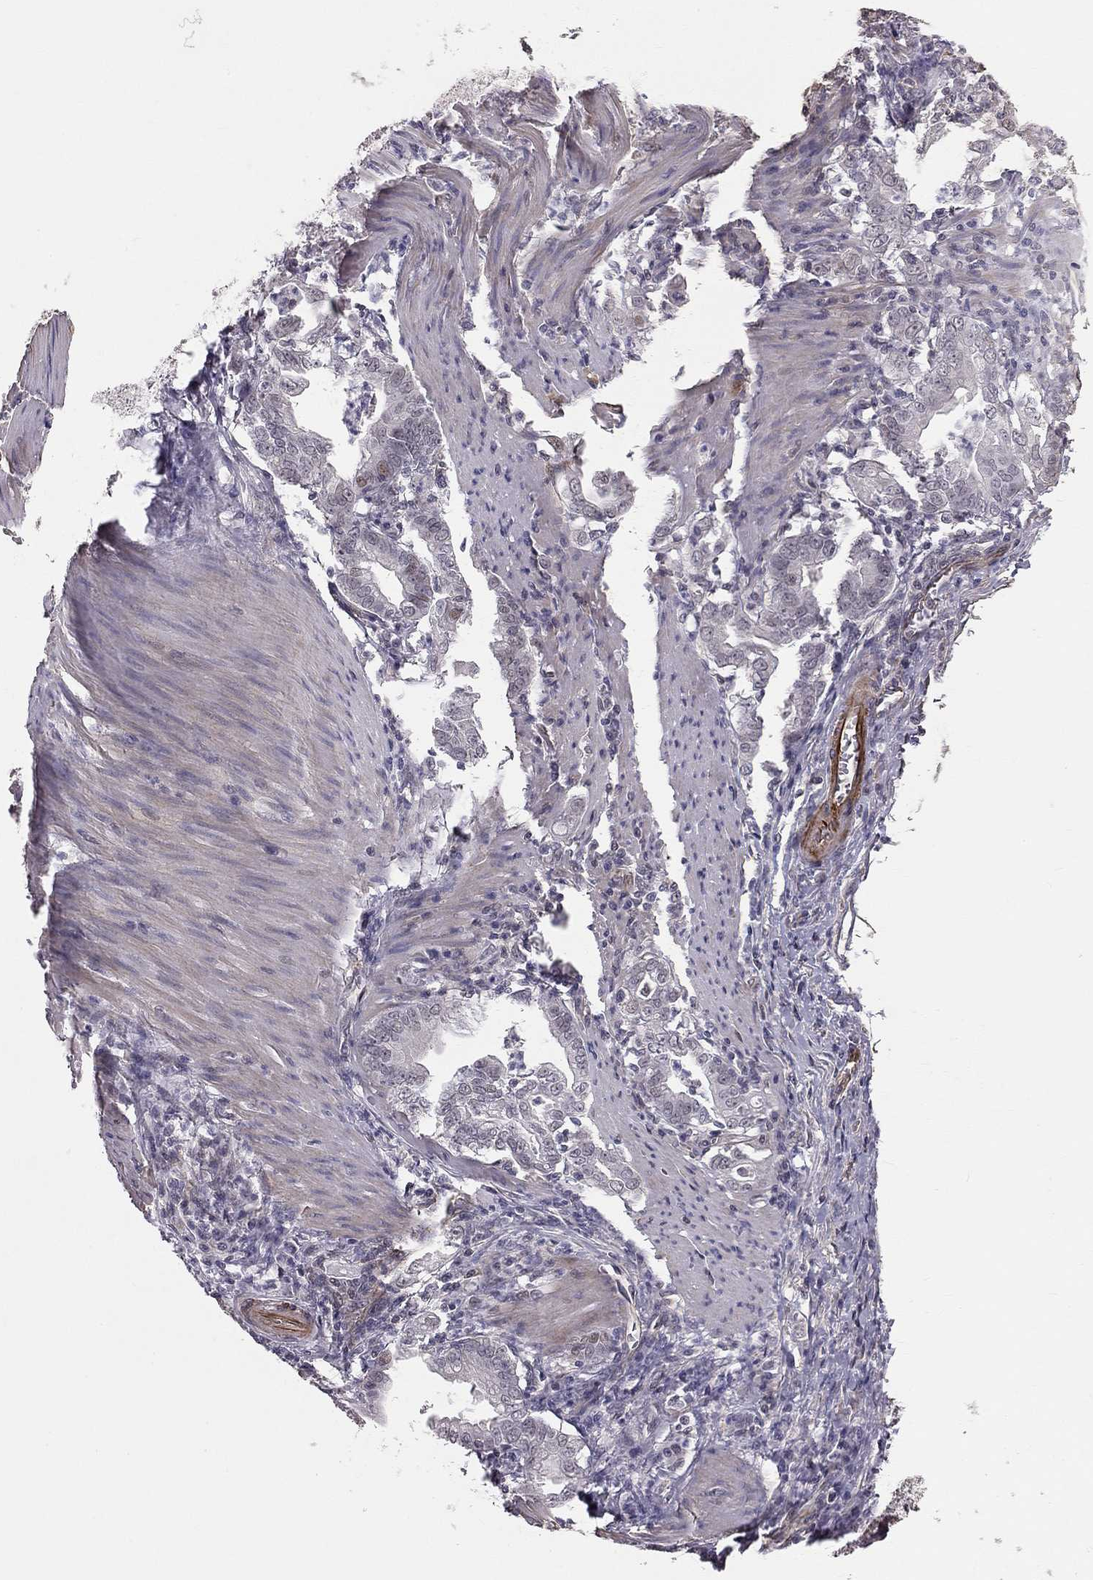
{"staining": {"intensity": "negative", "quantity": "none", "location": "none"}, "tissue": "stomach cancer", "cell_type": "Tumor cells", "image_type": "cancer", "snomed": [{"axis": "morphology", "description": "Adenocarcinoma, NOS"}, {"axis": "topography", "description": "Stomach, upper"}], "caption": "Immunohistochemistry histopathology image of neoplastic tissue: human stomach cancer (adenocarcinoma) stained with DAB (3,3'-diaminobenzidine) displays no significant protein expression in tumor cells.", "gene": "GJB4", "patient": {"sex": "female", "age": 79}}